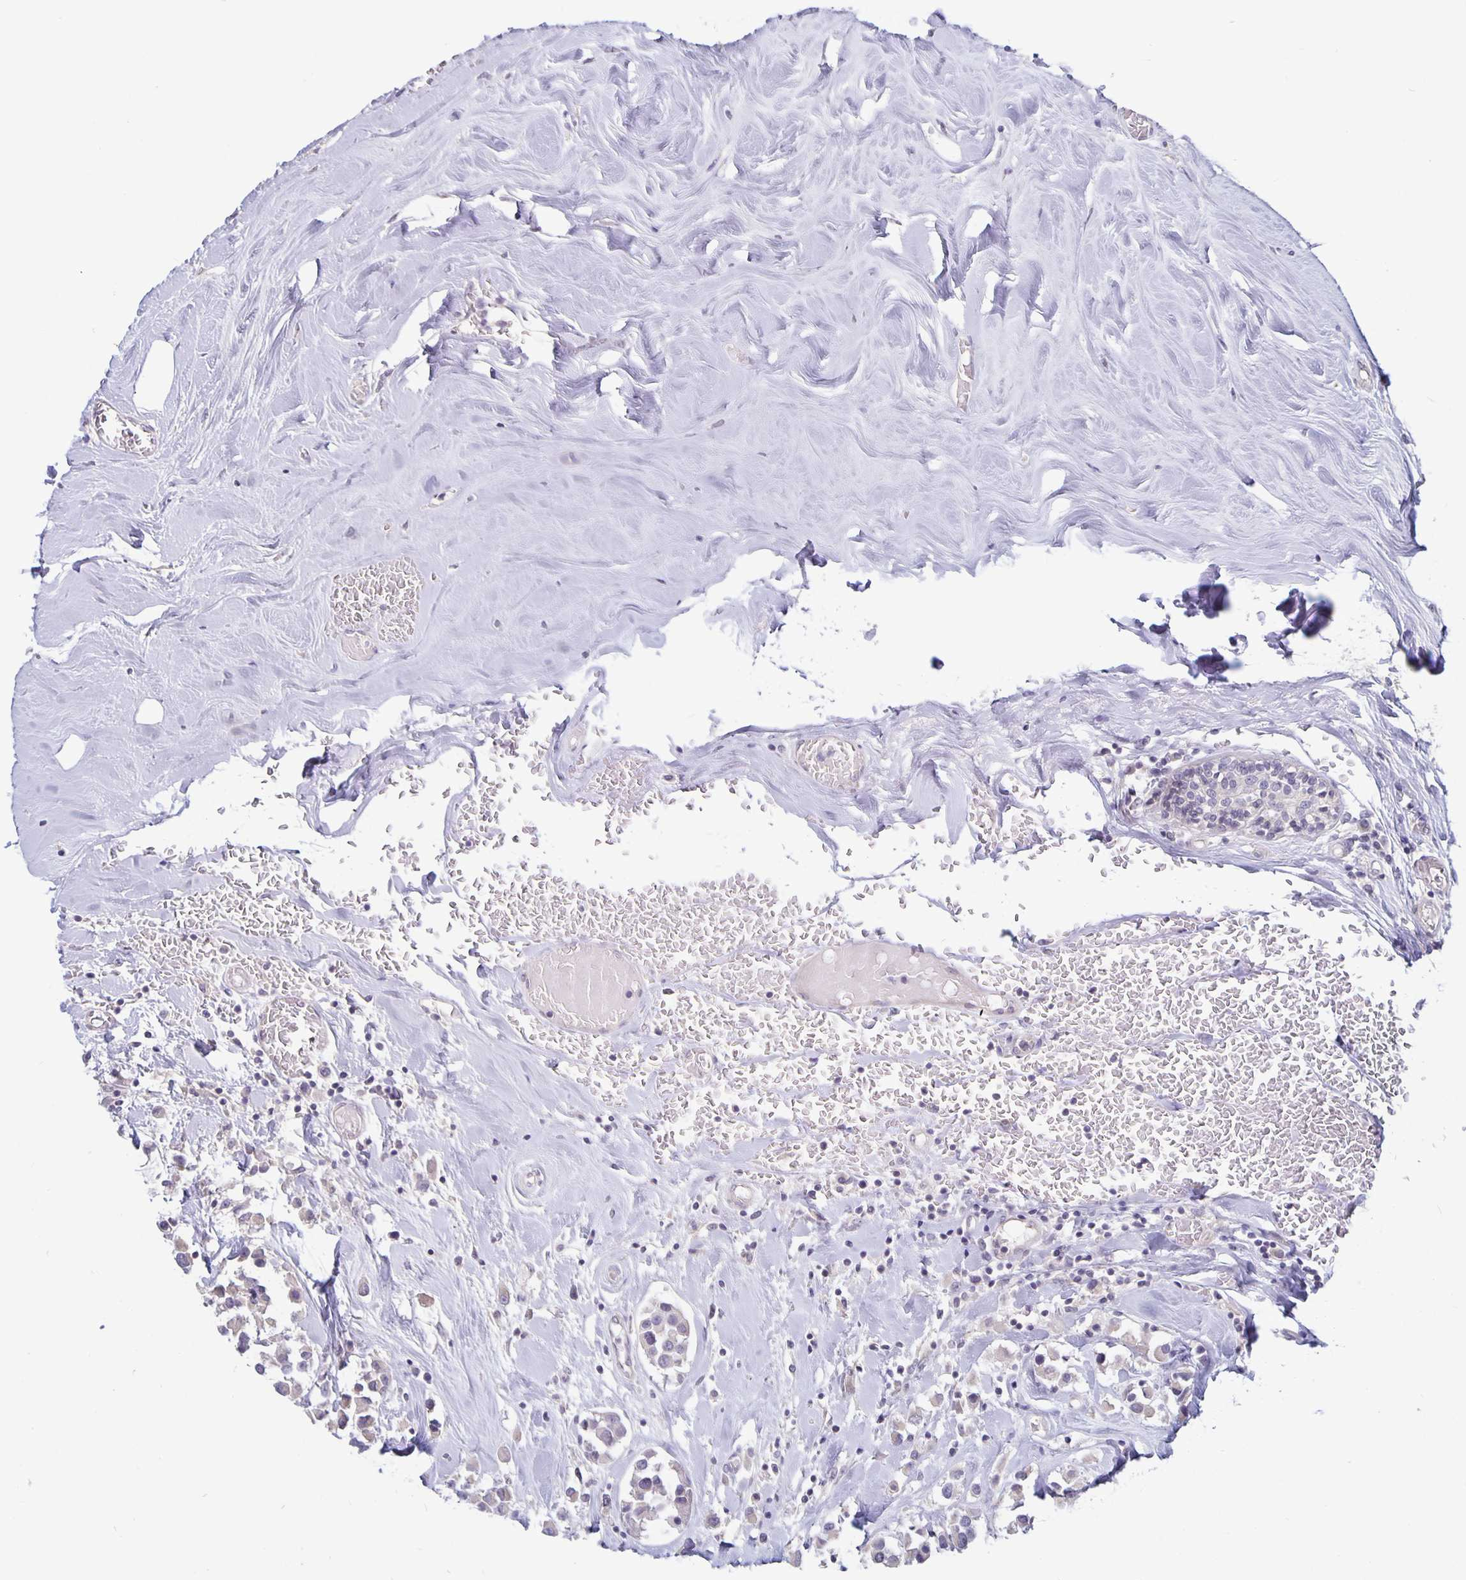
{"staining": {"intensity": "negative", "quantity": "none", "location": "none"}, "tissue": "breast cancer", "cell_type": "Tumor cells", "image_type": "cancer", "snomed": [{"axis": "morphology", "description": "Duct carcinoma"}, {"axis": "topography", "description": "Breast"}], "caption": "IHC image of human breast cancer stained for a protein (brown), which exhibits no staining in tumor cells. (DAB immunohistochemistry, high magnification).", "gene": "PLCB3", "patient": {"sex": "female", "age": 61}}